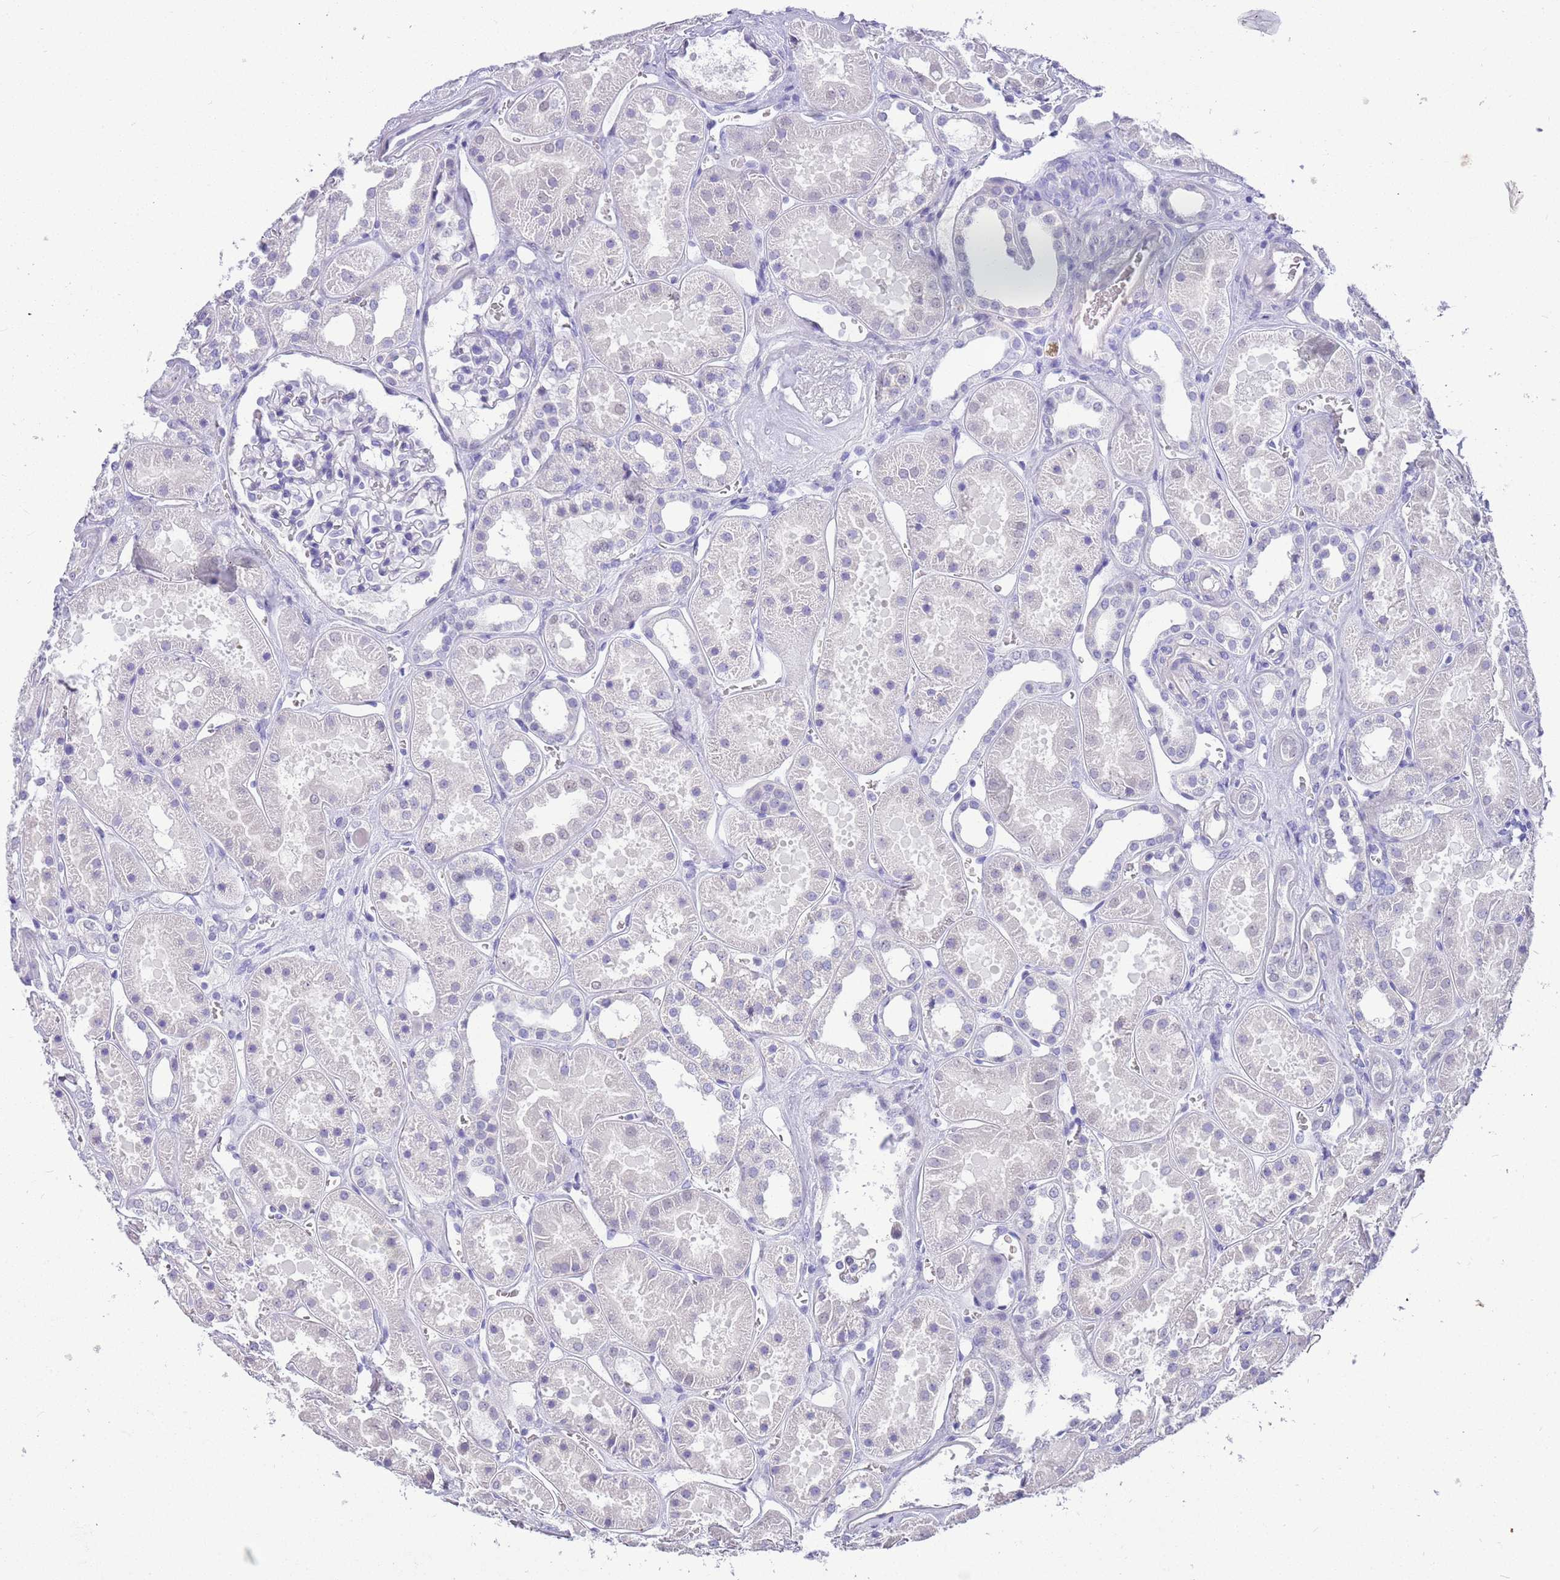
{"staining": {"intensity": "negative", "quantity": "none", "location": "none"}, "tissue": "kidney", "cell_type": "Cells in glomeruli", "image_type": "normal", "snomed": [{"axis": "morphology", "description": "Normal tissue, NOS"}, {"axis": "topography", "description": "Kidney"}], "caption": "Protein analysis of benign kidney shows no significant positivity in cells in glomeruli.", "gene": "CTRC", "patient": {"sex": "female", "age": 41}}